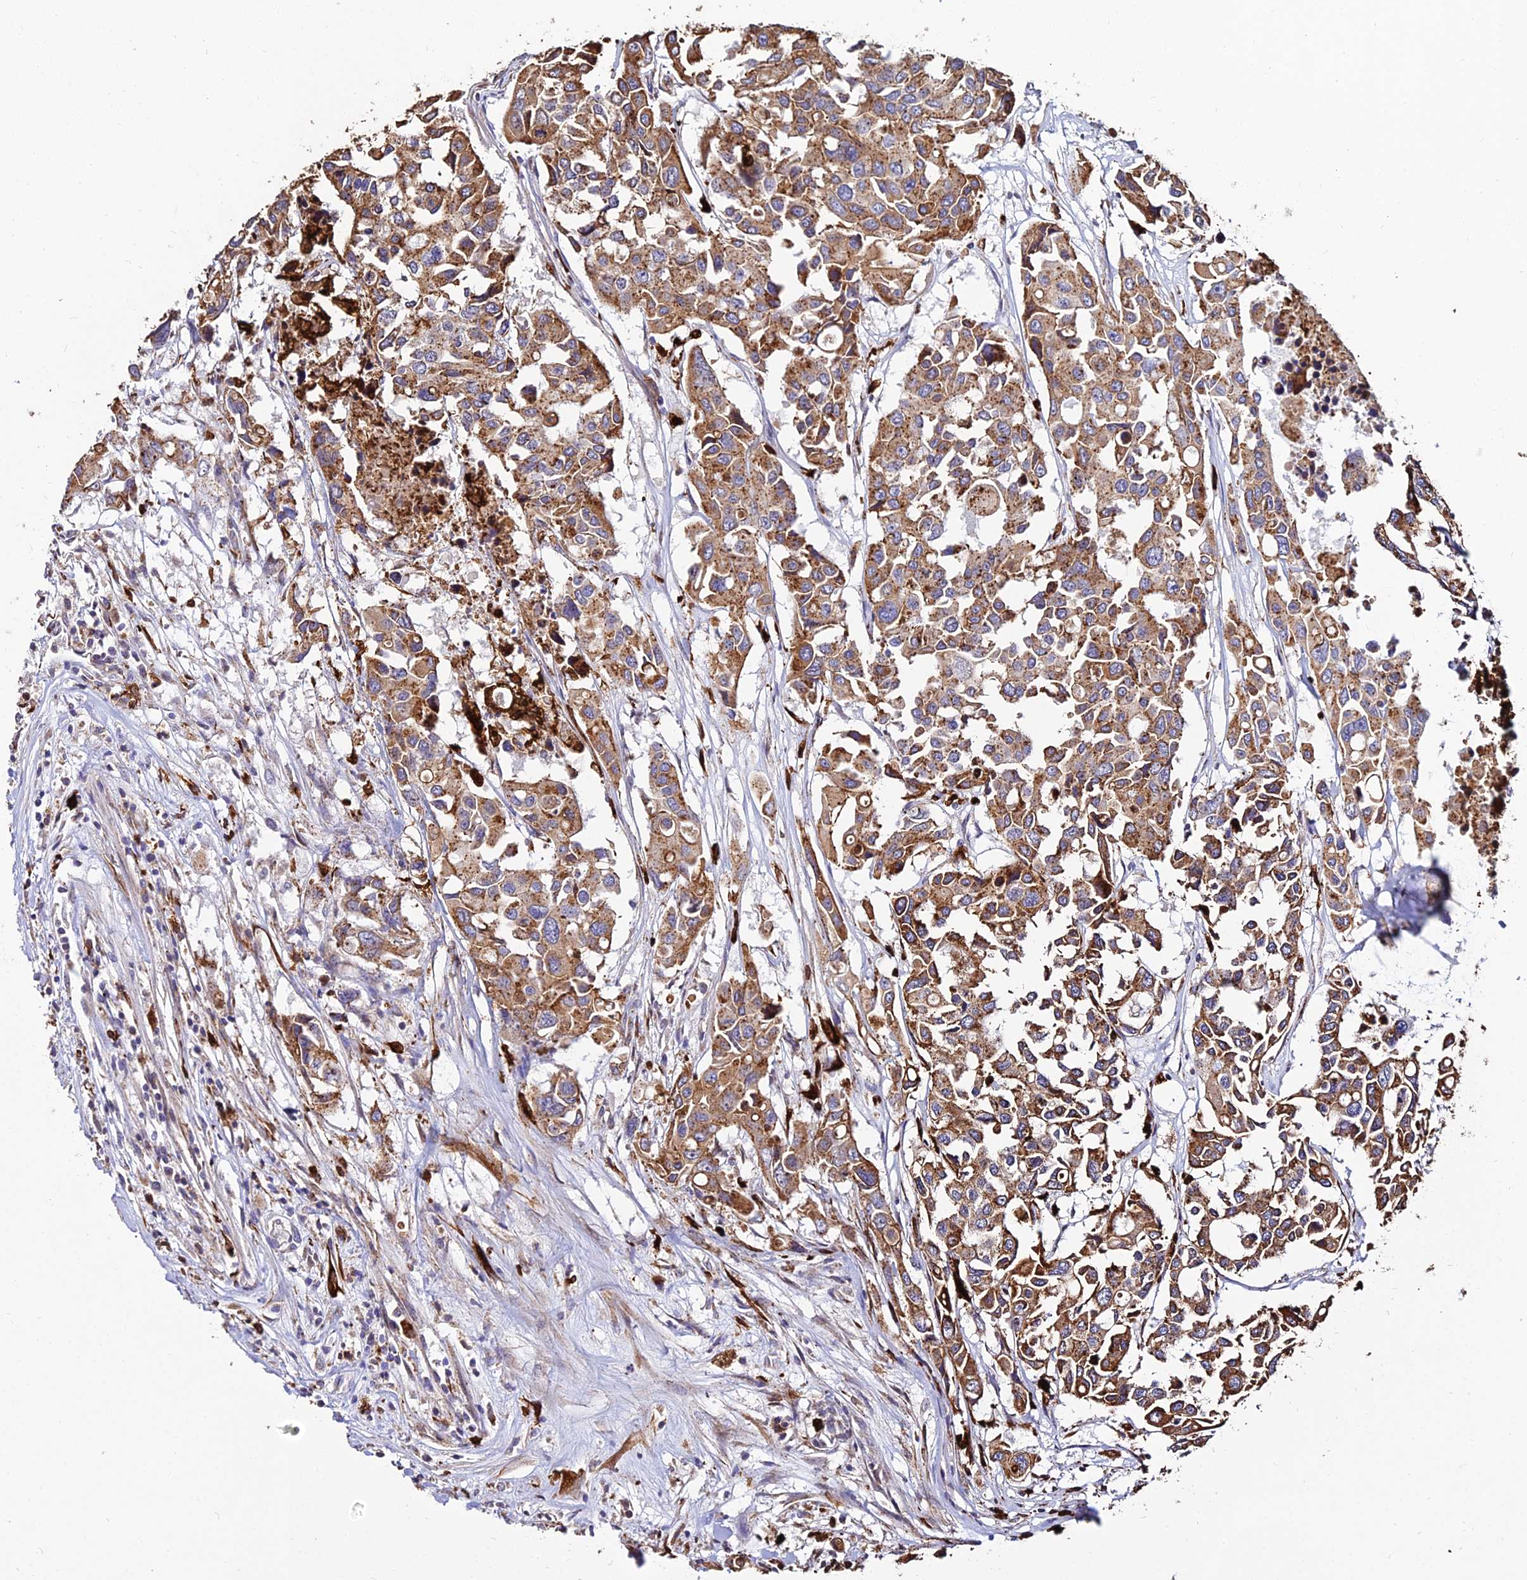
{"staining": {"intensity": "moderate", "quantity": ">75%", "location": "cytoplasmic/membranous"}, "tissue": "colorectal cancer", "cell_type": "Tumor cells", "image_type": "cancer", "snomed": [{"axis": "morphology", "description": "Adenocarcinoma, NOS"}, {"axis": "topography", "description": "Colon"}], "caption": "The photomicrograph reveals immunohistochemical staining of colorectal adenocarcinoma. There is moderate cytoplasmic/membranous positivity is seen in about >75% of tumor cells. (brown staining indicates protein expression, while blue staining denotes nuclei).", "gene": "PEX19", "patient": {"sex": "male", "age": 77}}